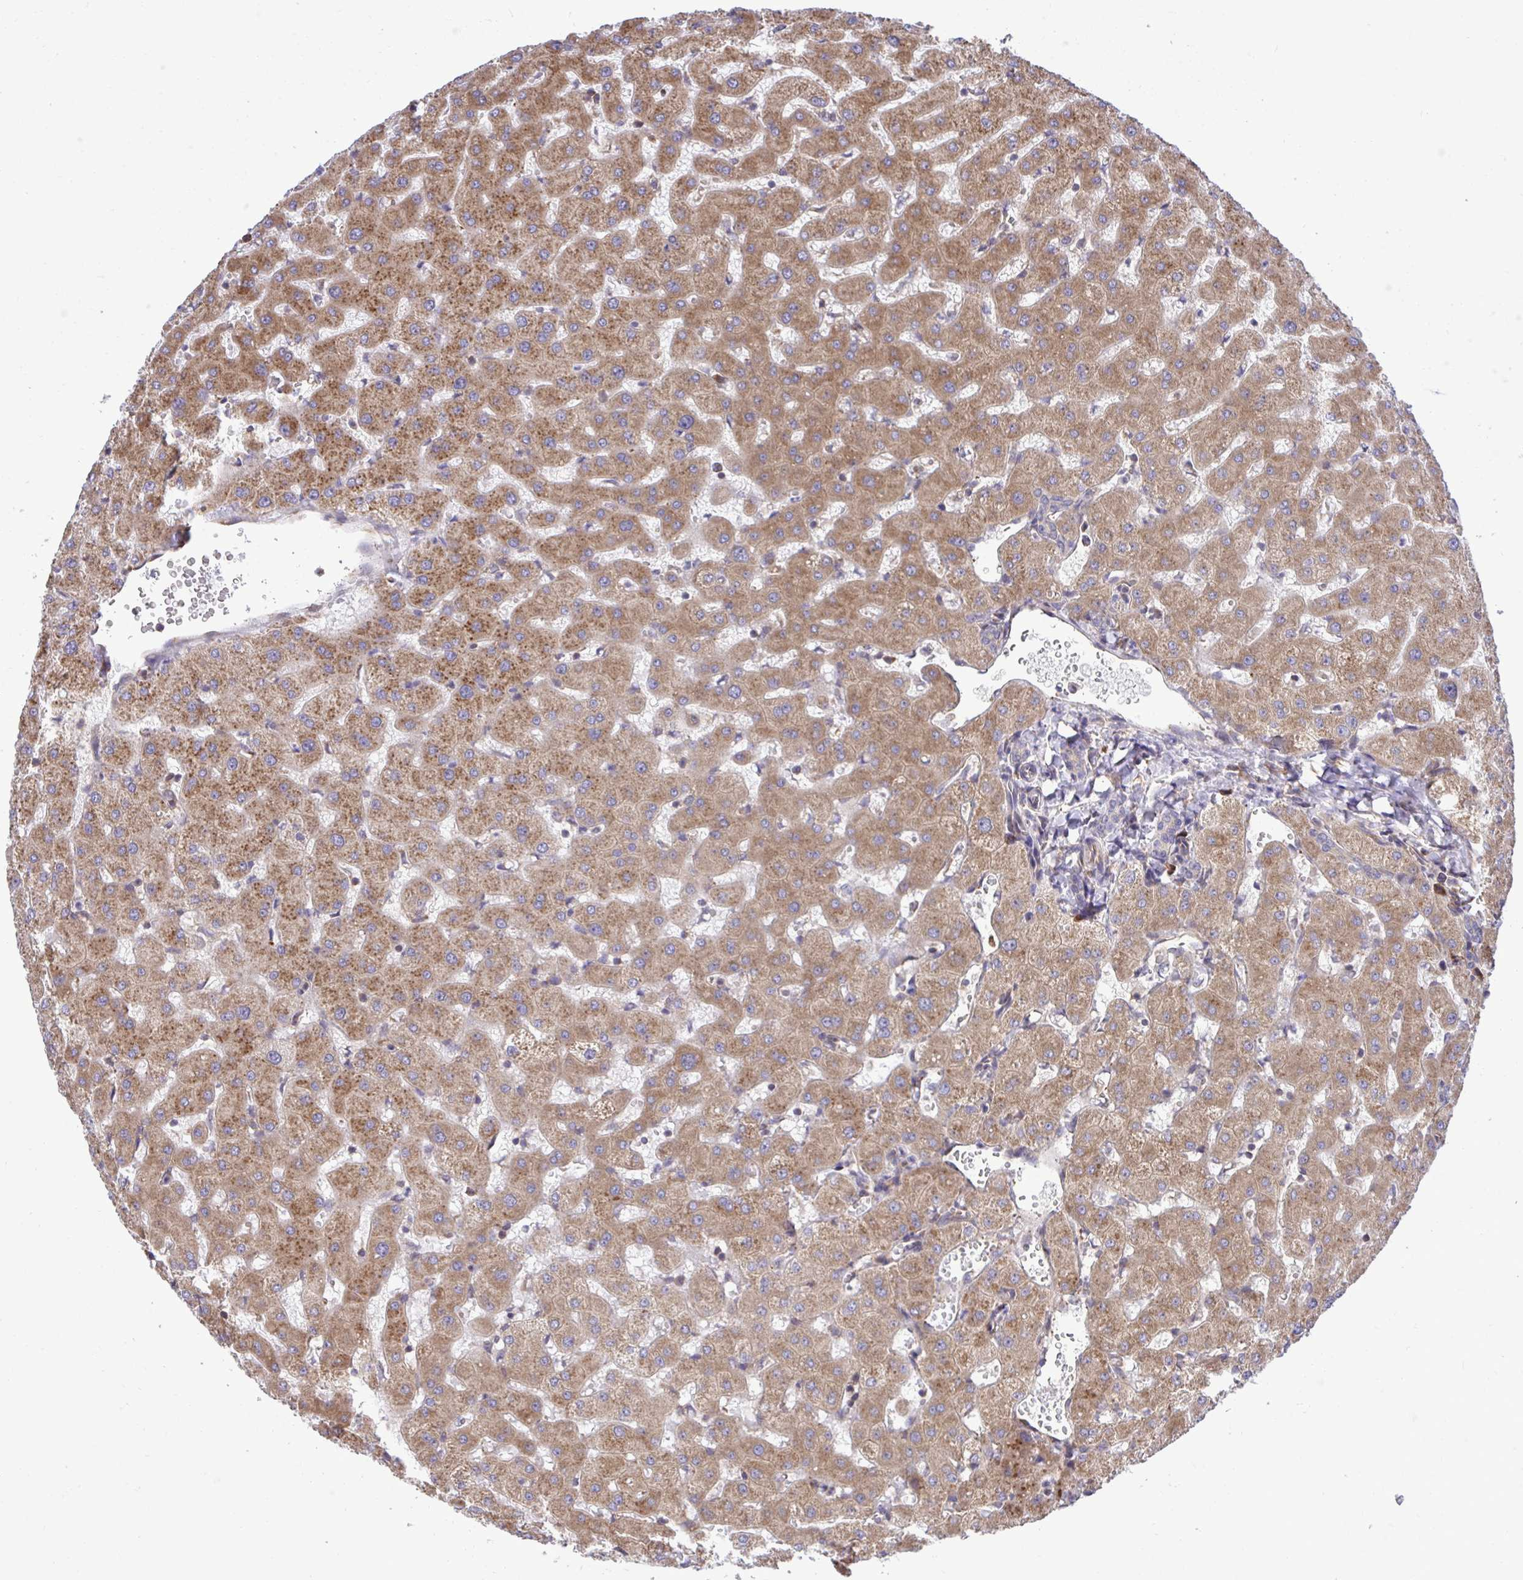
{"staining": {"intensity": "negative", "quantity": "none", "location": "none"}, "tissue": "liver", "cell_type": "Cholangiocytes", "image_type": "normal", "snomed": [{"axis": "morphology", "description": "Normal tissue, NOS"}, {"axis": "topography", "description": "Liver"}], "caption": "Immunohistochemistry histopathology image of normal human liver stained for a protein (brown), which reveals no staining in cholangiocytes. Nuclei are stained in blue.", "gene": "RPS15", "patient": {"sex": "female", "age": 63}}